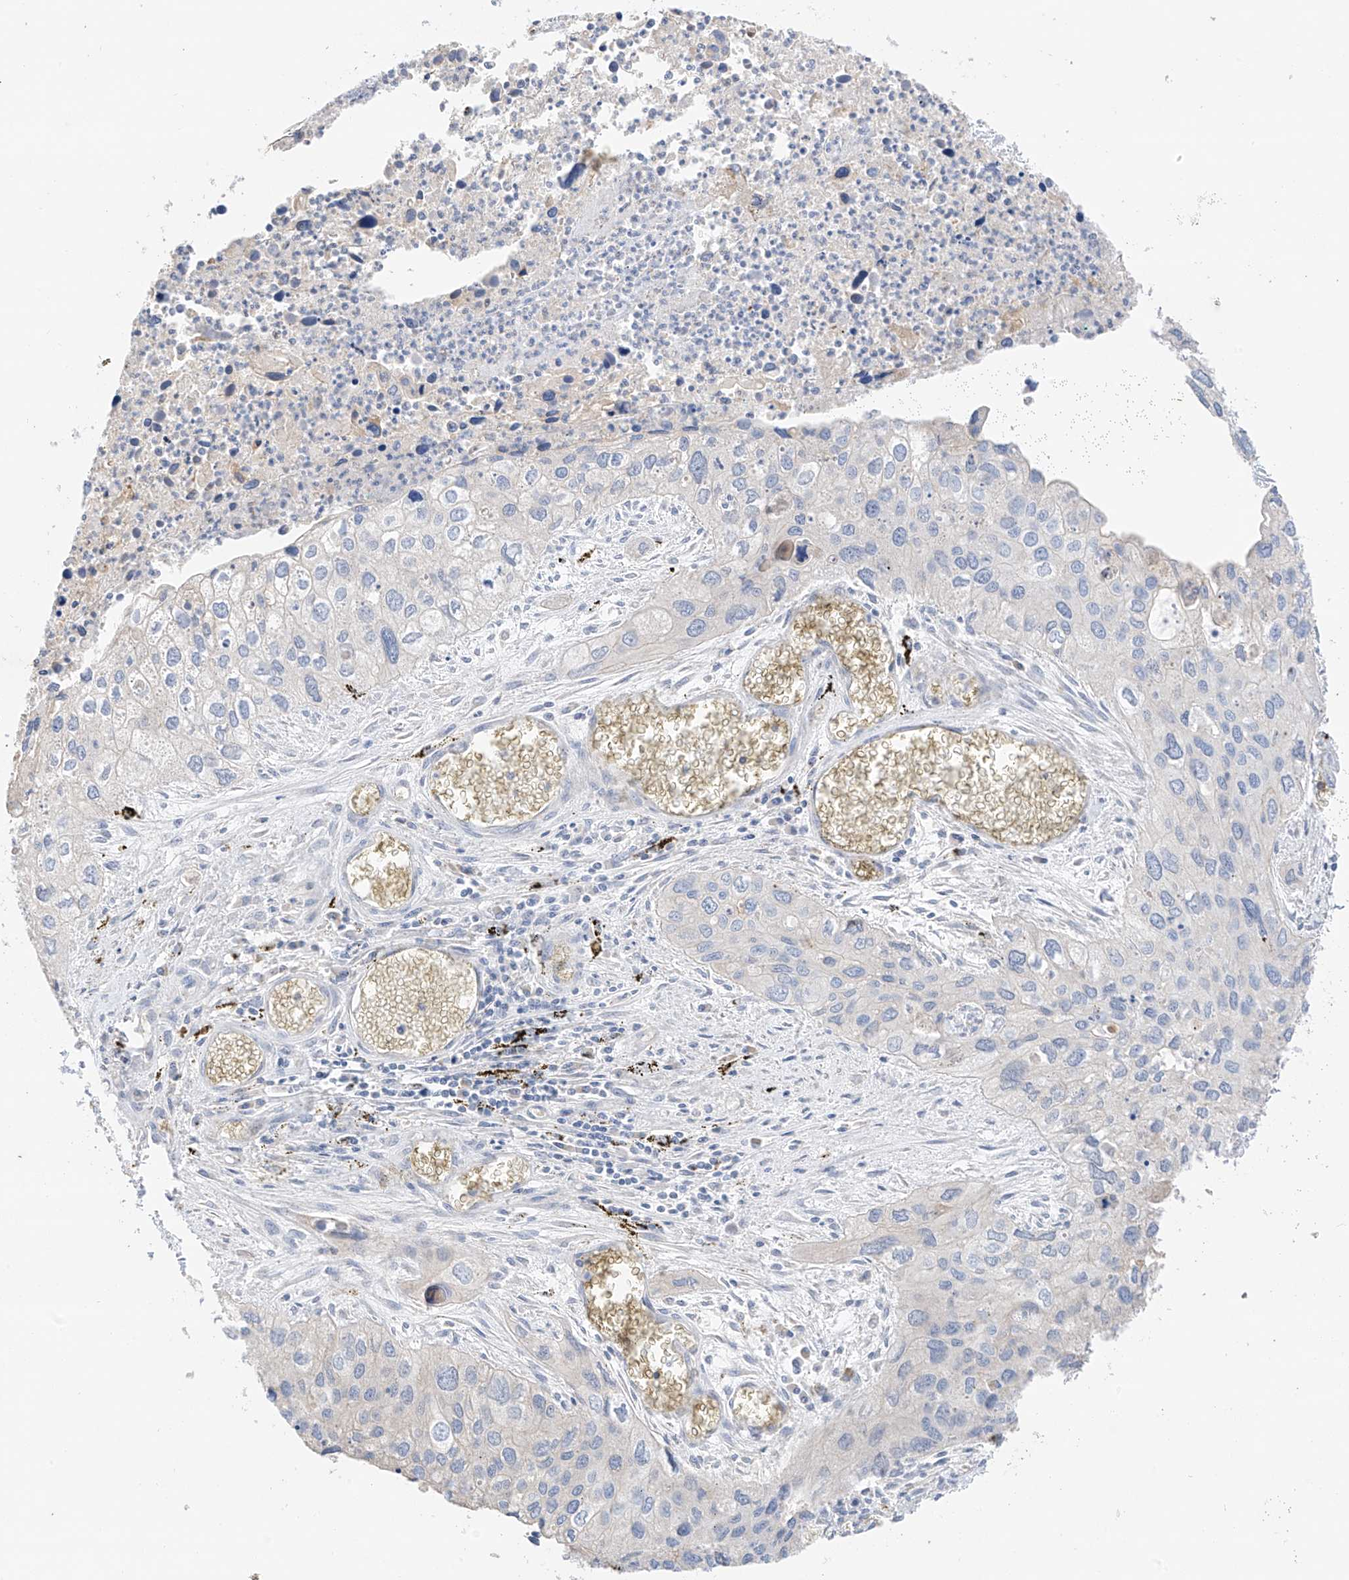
{"staining": {"intensity": "negative", "quantity": "none", "location": "none"}, "tissue": "cervical cancer", "cell_type": "Tumor cells", "image_type": "cancer", "snomed": [{"axis": "morphology", "description": "Squamous cell carcinoma, NOS"}, {"axis": "topography", "description": "Cervix"}], "caption": "This is an IHC micrograph of human cervical squamous cell carcinoma. There is no staining in tumor cells.", "gene": "CAPN13", "patient": {"sex": "female", "age": 55}}